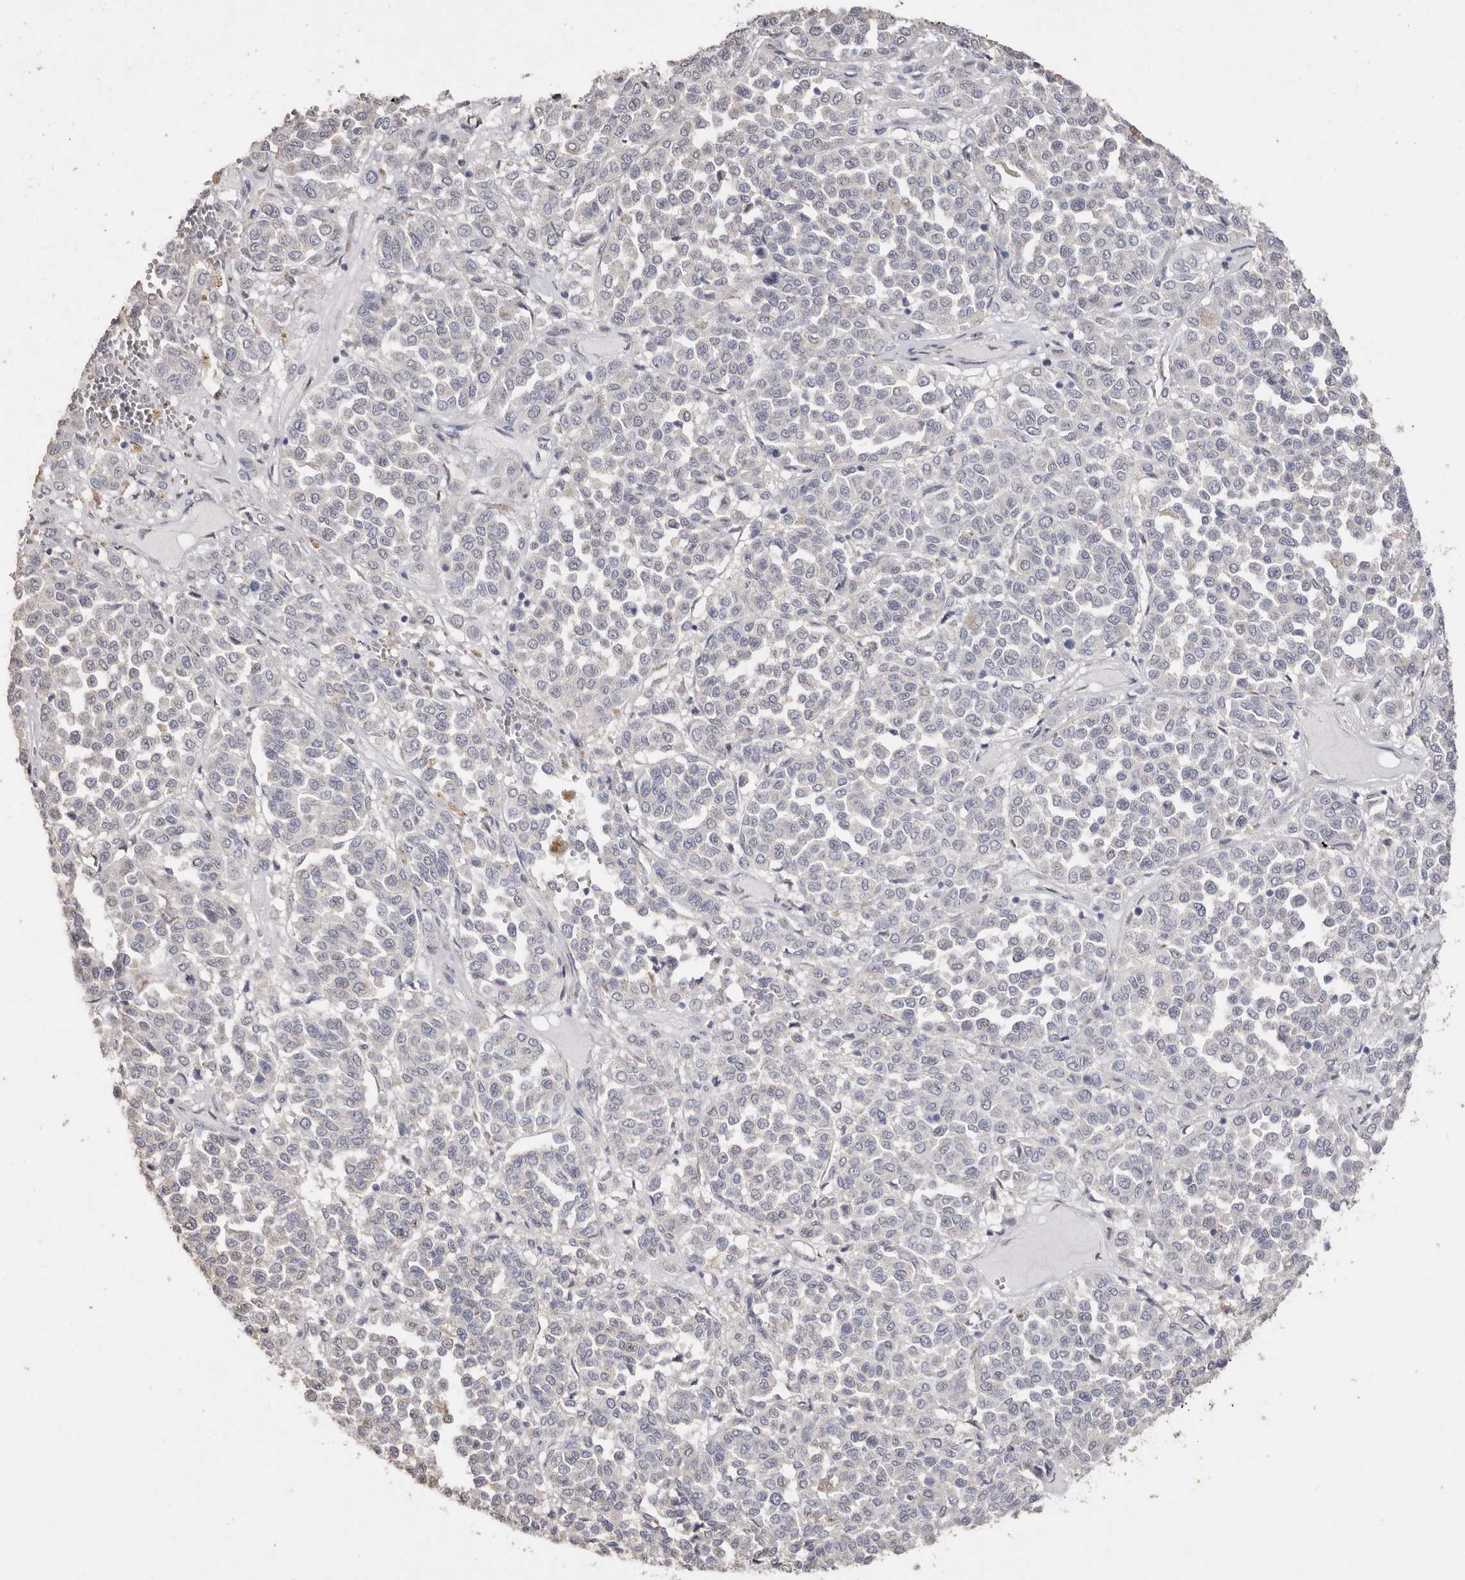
{"staining": {"intensity": "negative", "quantity": "none", "location": "none"}, "tissue": "melanoma", "cell_type": "Tumor cells", "image_type": "cancer", "snomed": [{"axis": "morphology", "description": "Malignant melanoma, Metastatic site"}, {"axis": "topography", "description": "Pancreas"}], "caption": "Tumor cells are negative for protein expression in human malignant melanoma (metastatic site). Nuclei are stained in blue.", "gene": "LGALS7B", "patient": {"sex": "female", "age": 30}}